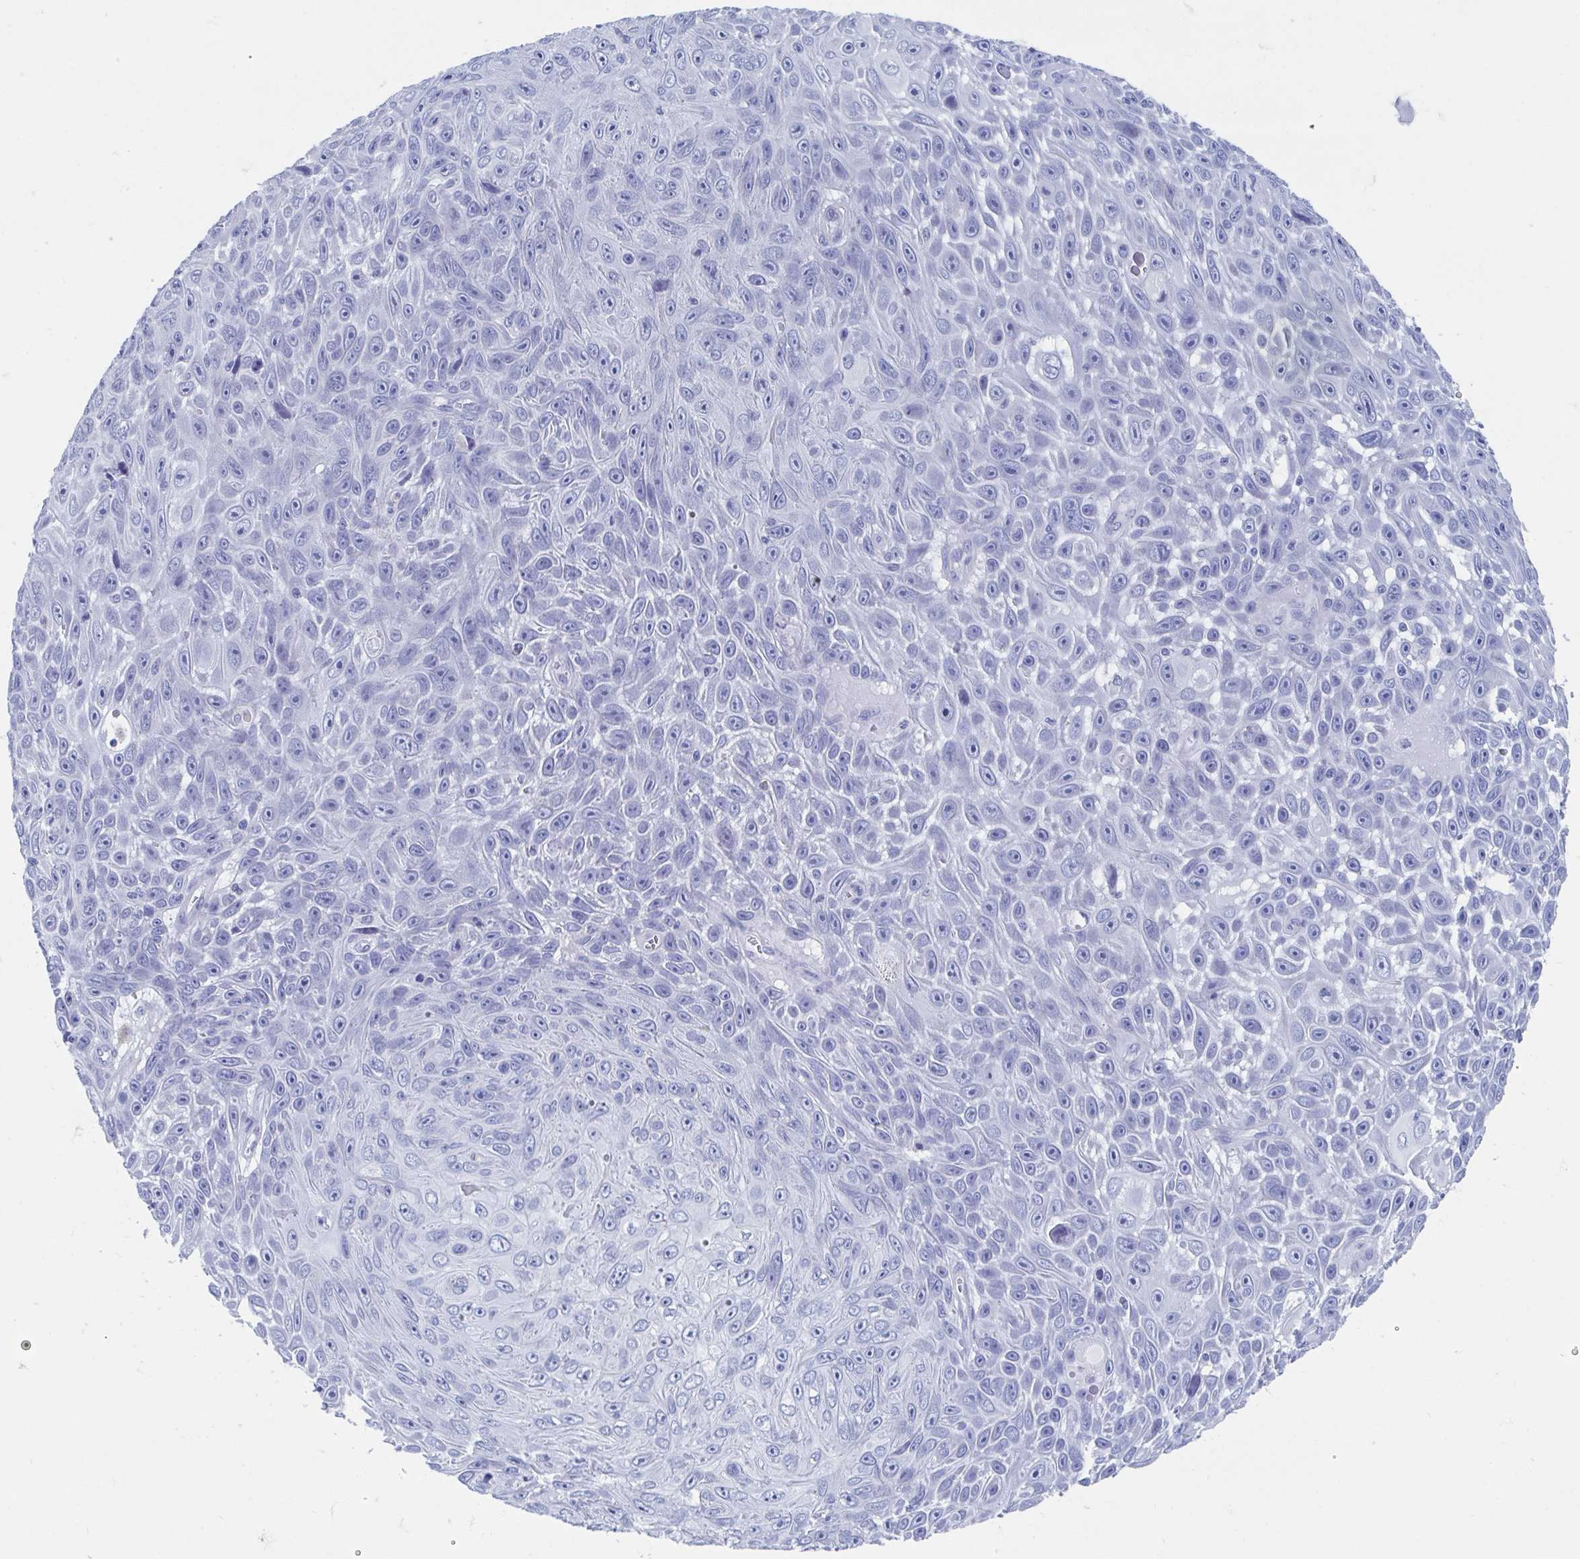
{"staining": {"intensity": "negative", "quantity": "none", "location": "none"}, "tissue": "skin cancer", "cell_type": "Tumor cells", "image_type": "cancer", "snomed": [{"axis": "morphology", "description": "Squamous cell carcinoma, NOS"}, {"axis": "topography", "description": "Skin"}], "caption": "This is a photomicrograph of IHC staining of skin cancer, which shows no expression in tumor cells.", "gene": "SHCBP1L", "patient": {"sex": "male", "age": 82}}